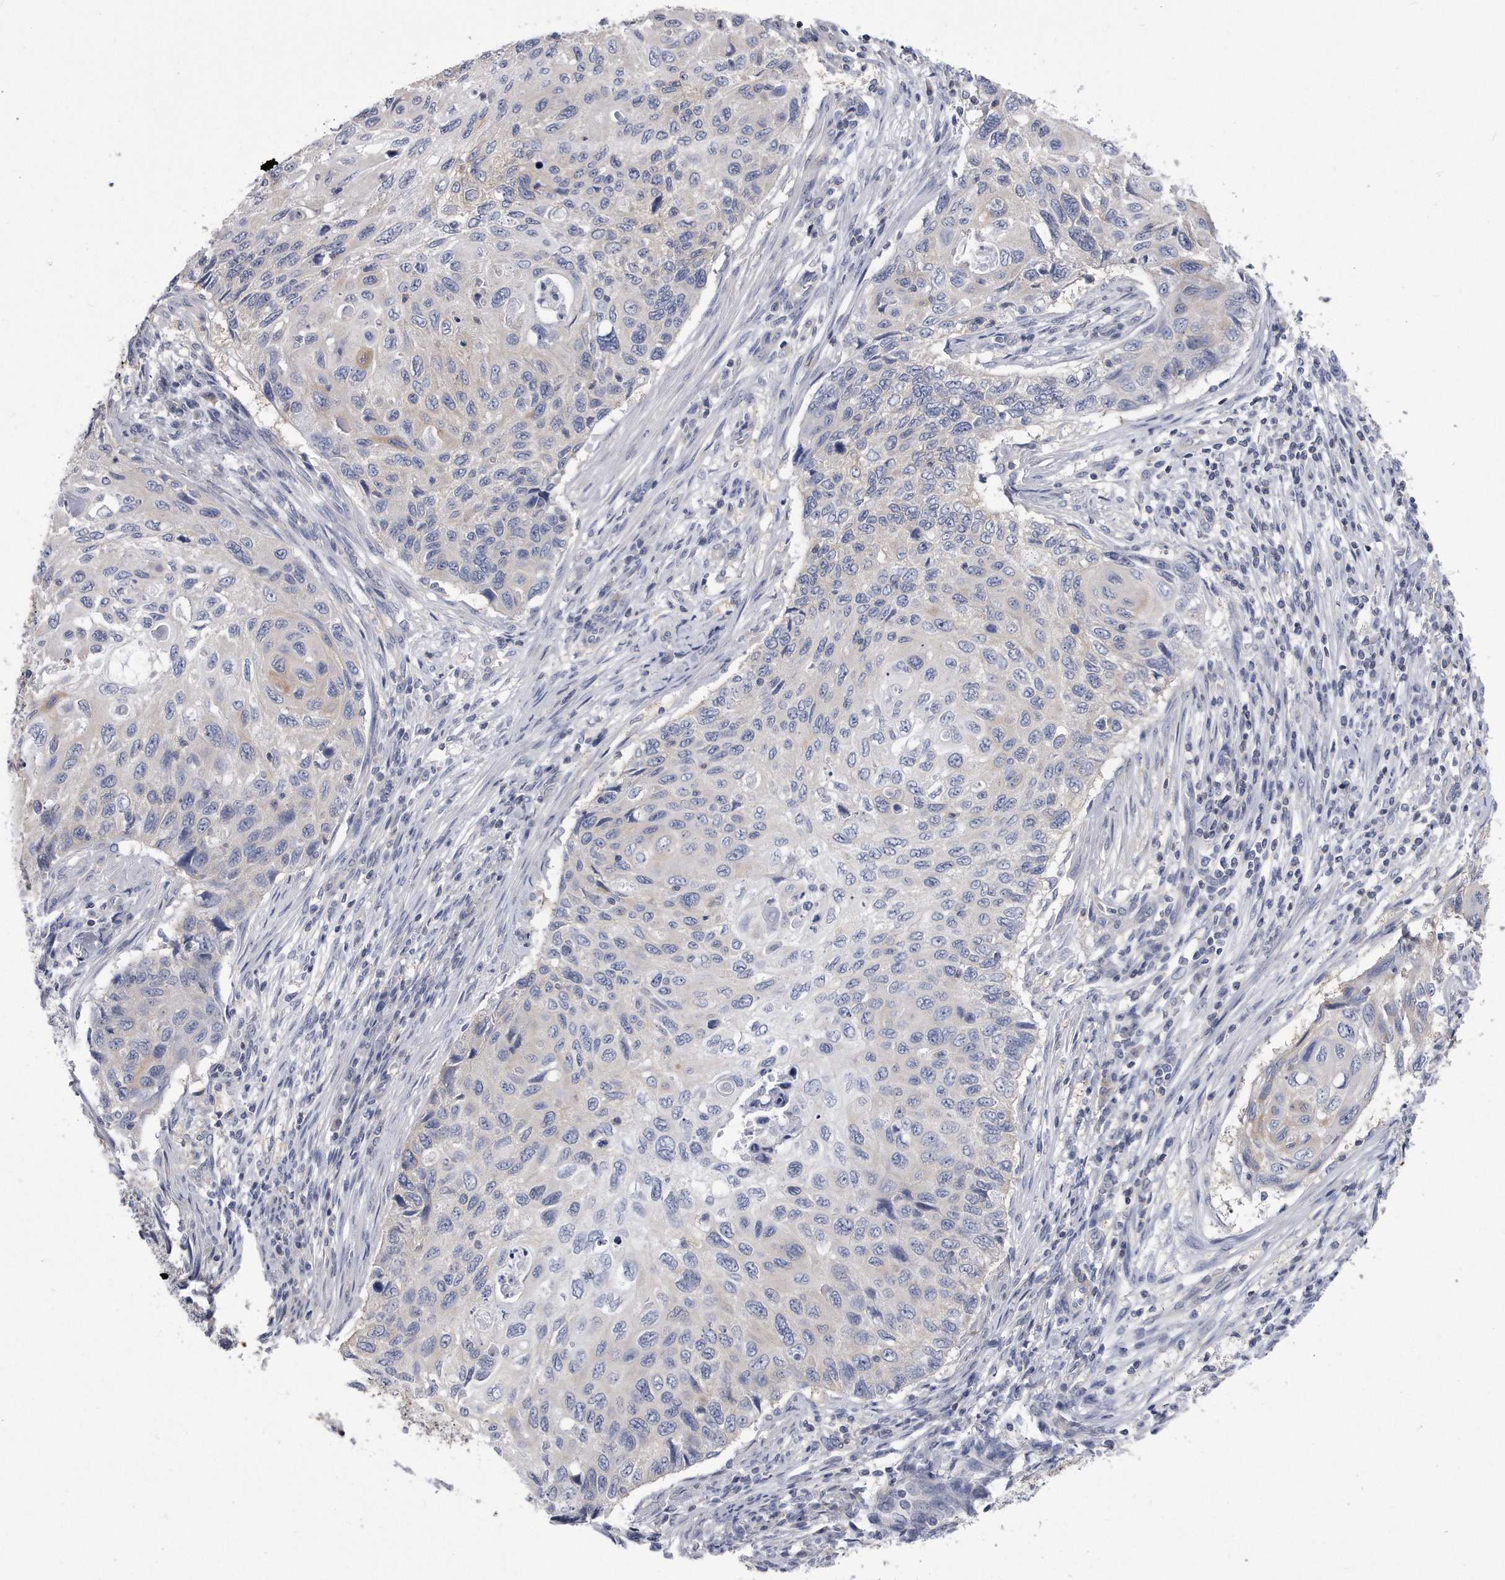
{"staining": {"intensity": "negative", "quantity": "none", "location": "none"}, "tissue": "cervical cancer", "cell_type": "Tumor cells", "image_type": "cancer", "snomed": [{"axis": "morphology", "description": "Squamous cell carcinoma, NOS"}, {"axis": "topography", "description": "Cervix"}], "caption": "Tumor cells show no significant expression in cervical cancer.", "gene": "PYGB", "patient": {"sex": "female", "age": 70}}